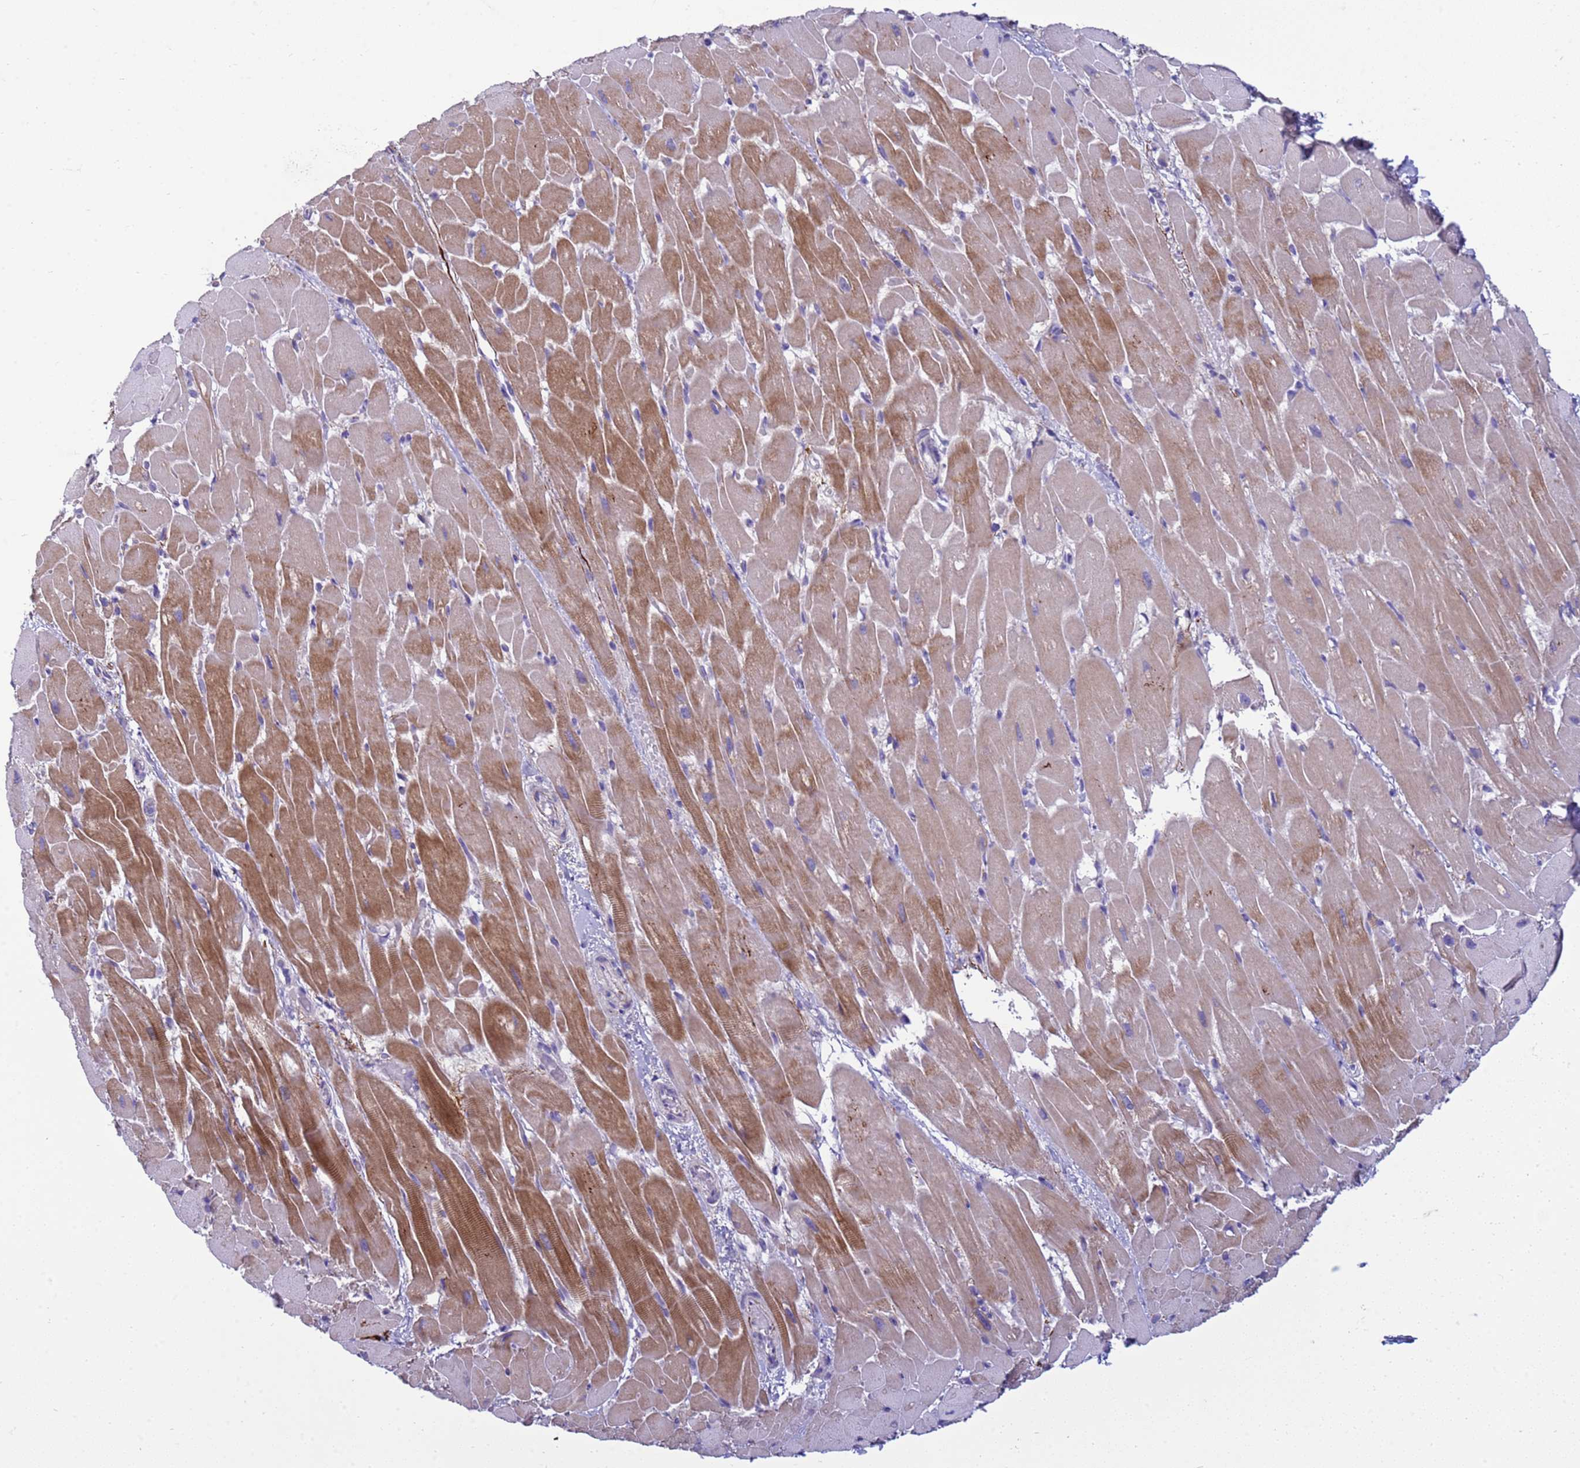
{"staining": {"intensity": "moderate", "quantity": "25%-75%", "location": "cytoplasmic/membranous"}, "tissue": "heart muscle", "cell_type": "Cardiomyocytes", "image_type": "normal", "snomed": [{"axis": "morphology", "description": "Normal tissue, NOS"}, {"axis": "topography", "description": "Heart"}], "caption": "The image shows immunohistochemical staining of unremarkable heart muscle. There is moderate cytoplasmic/membranous staining is present in about 25%-75% of cardiomyocytes.", "gene": "TRIM51G", "patient": {"sex": "male", "age": 37}}